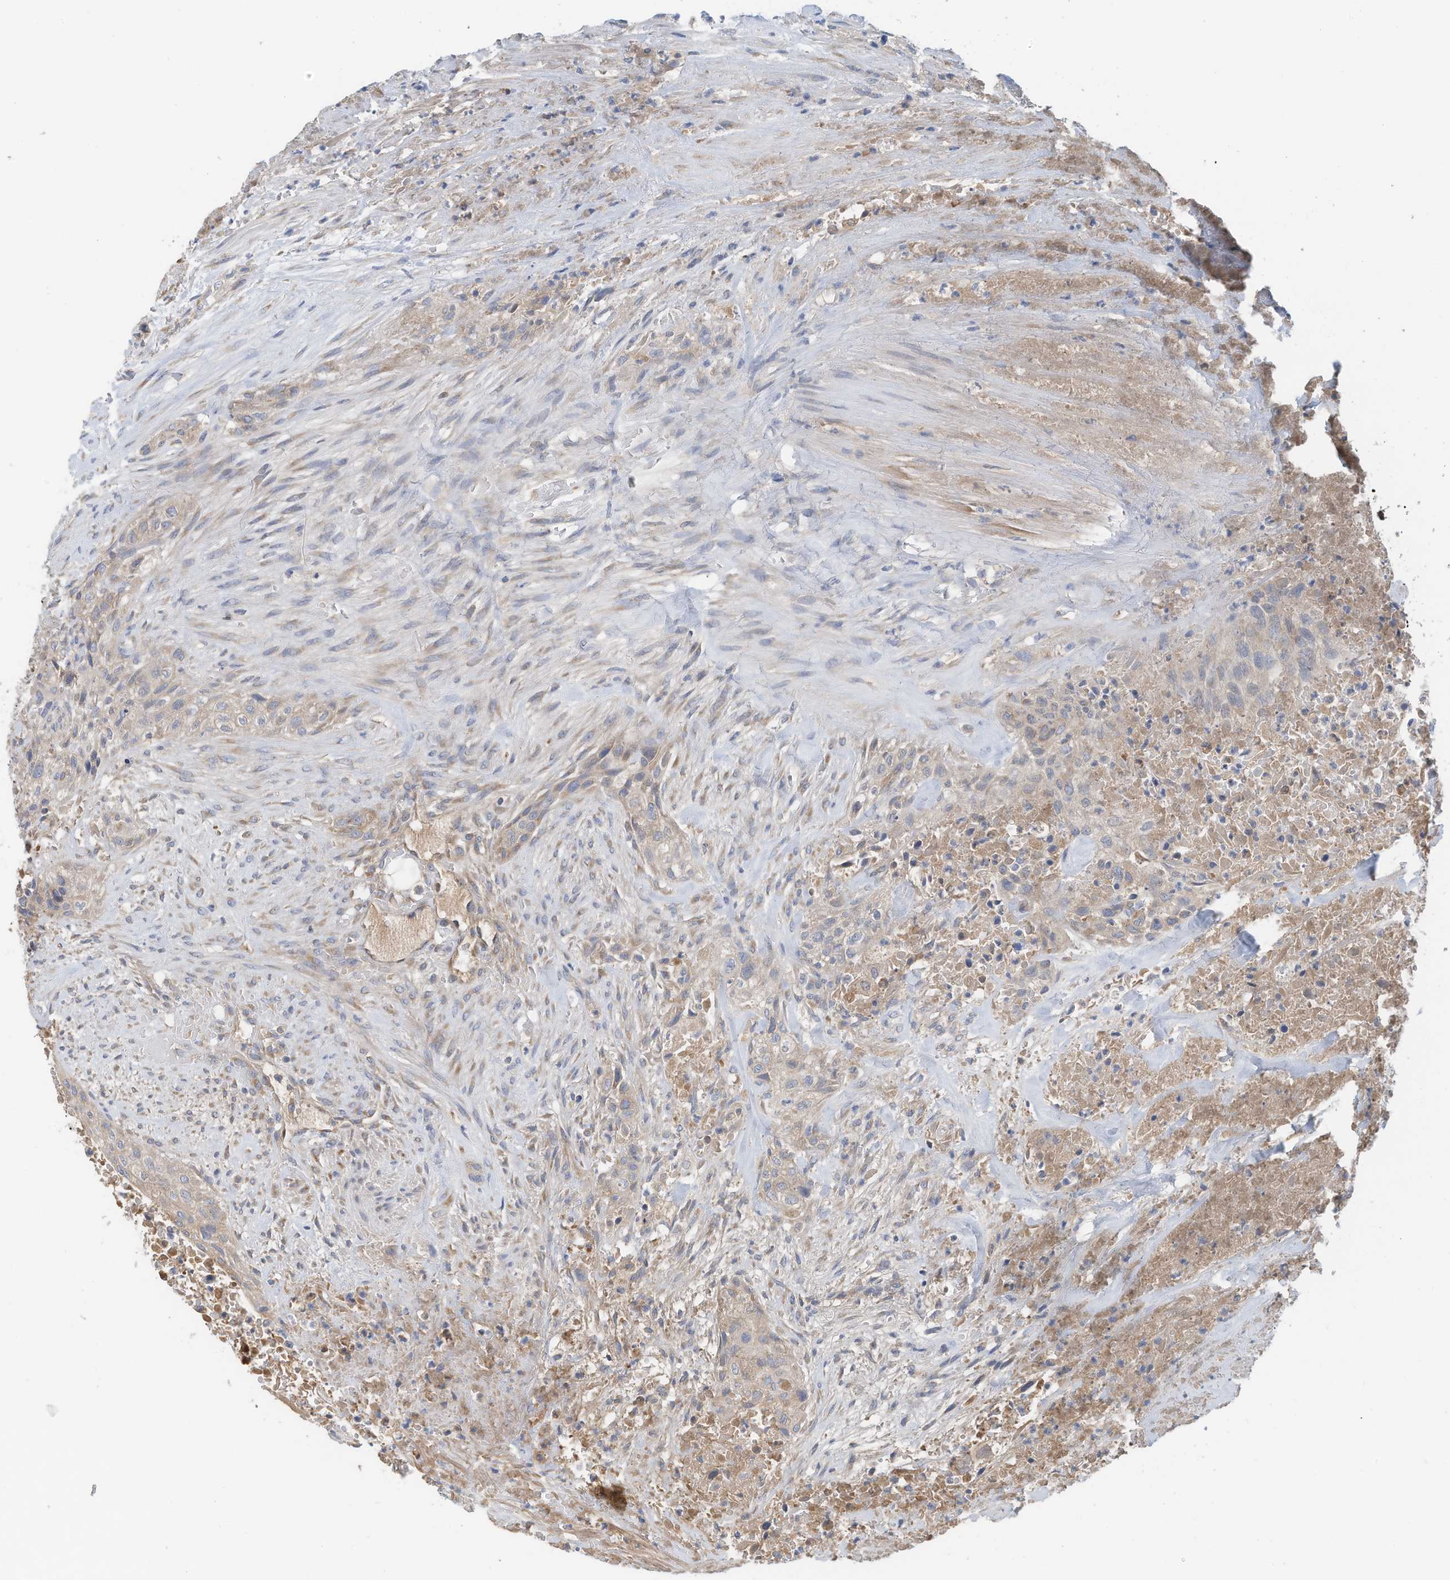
{"staining": {"intensity": "weak", "quantity": "<25%", "location": "cytoplasmic/membranous"}, "tissue": "urothelial cancer", "cell_type": "Tumor cells", "image_type": "cancer", "snomed": [{"axis": "morphology", "description": "Urothelial carcinoma, High grade"}, {"axis": "topography", "description": "Urinary bladder"}], "caption": "The image shows no significant positivity in tumor cells of high-grade urothelial carcinoma.", "gene": "SLC5A11", "patient": {"sex": "male", "age": 35}}